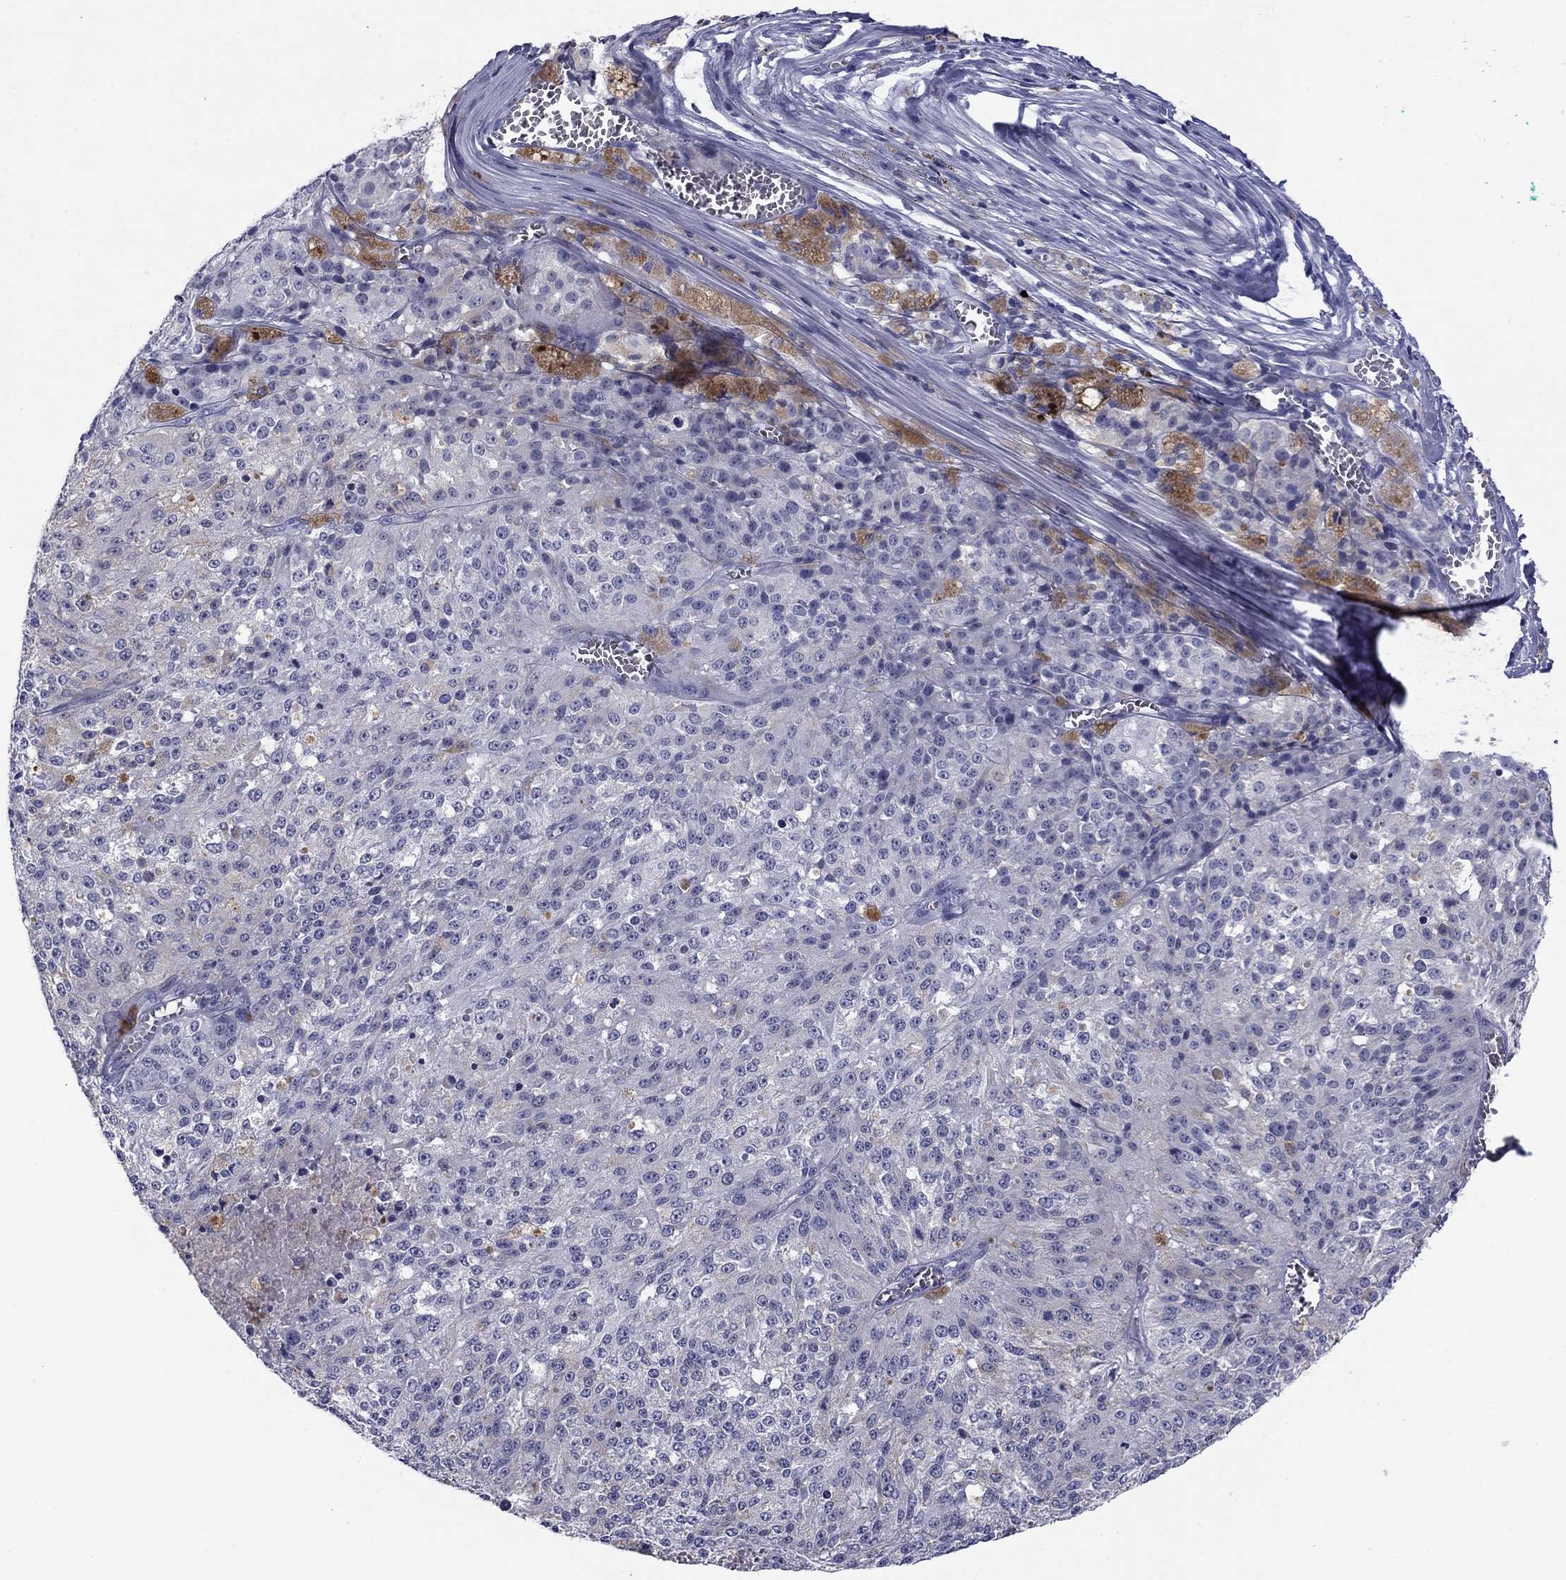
{"staining": {"intensity": "negative", "quantity": "none", "location": "none"}, "tissue": "melanoma", "cell_type": "Tumor cells", "image_type": "cancer", "snomed": [{"axis": "morphology", "description": "Malignant melanoma, Metastatic site"}, {"axis": "topography", "description": "Lymph node"}], "caption": "The histopathology image shows no significant staining in tumor cells of malignant melanoma (metastatic site).", "gene": "TCFL5", "patient": {"sex": "female", "age": 64}}